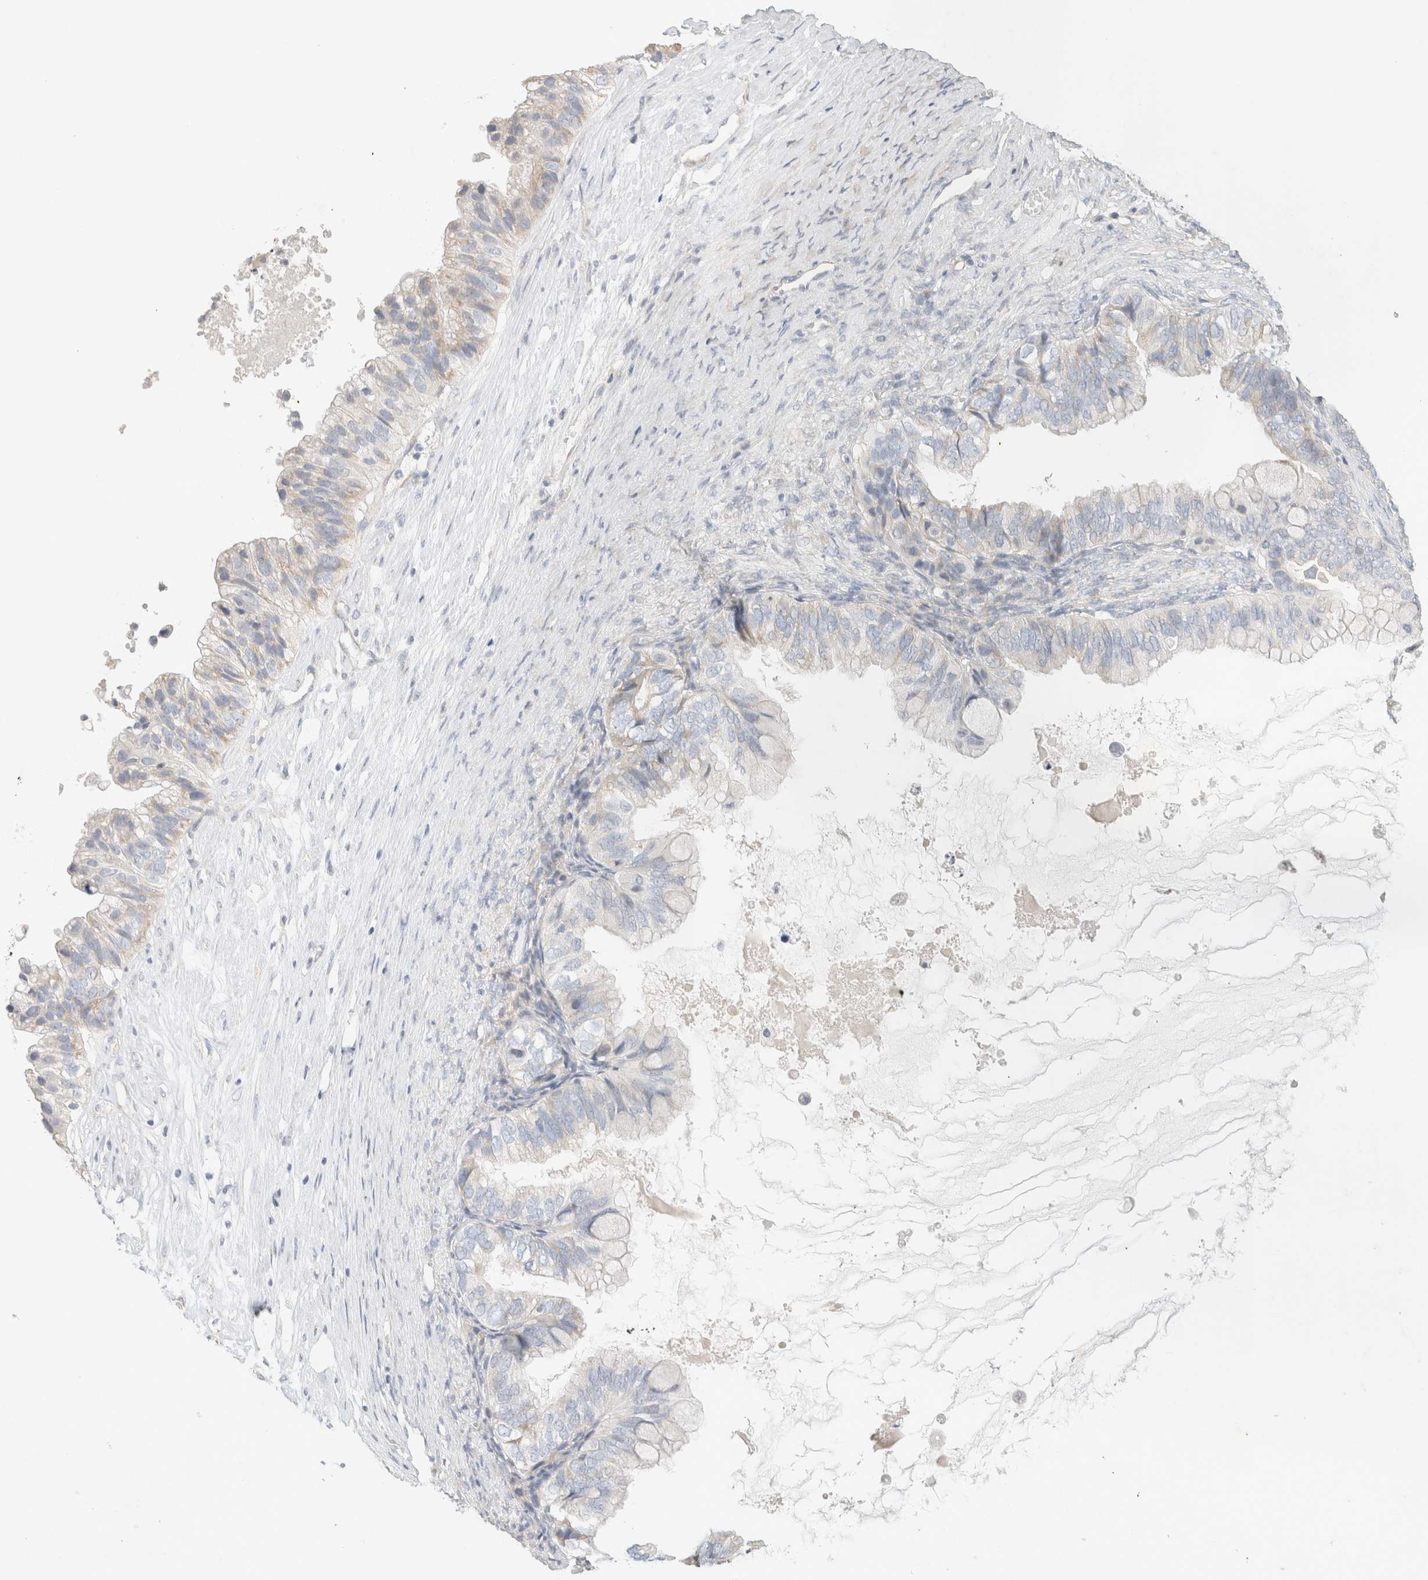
{"staining": {"intensity": "negative", "quantity": "none", "location": "none"}, "tissue": "ovarian cancer", "cell_type": "Tumor cells", "image_type": "cancer", "snomed": [{"axis": "morphology", "description": "Cystadenocarcinoma, mucinous, NOS"}, {"axis": "topography", "description": "Ovary"}], "caption": "A high-resolution photomicrograph shows IHC staining of ovarian mucinous cystadenocarcinoma, which demonstrates no significant expression in tumor cells.", "gene": "NEFM", "patient": {"sex": "female", "age": 80}}